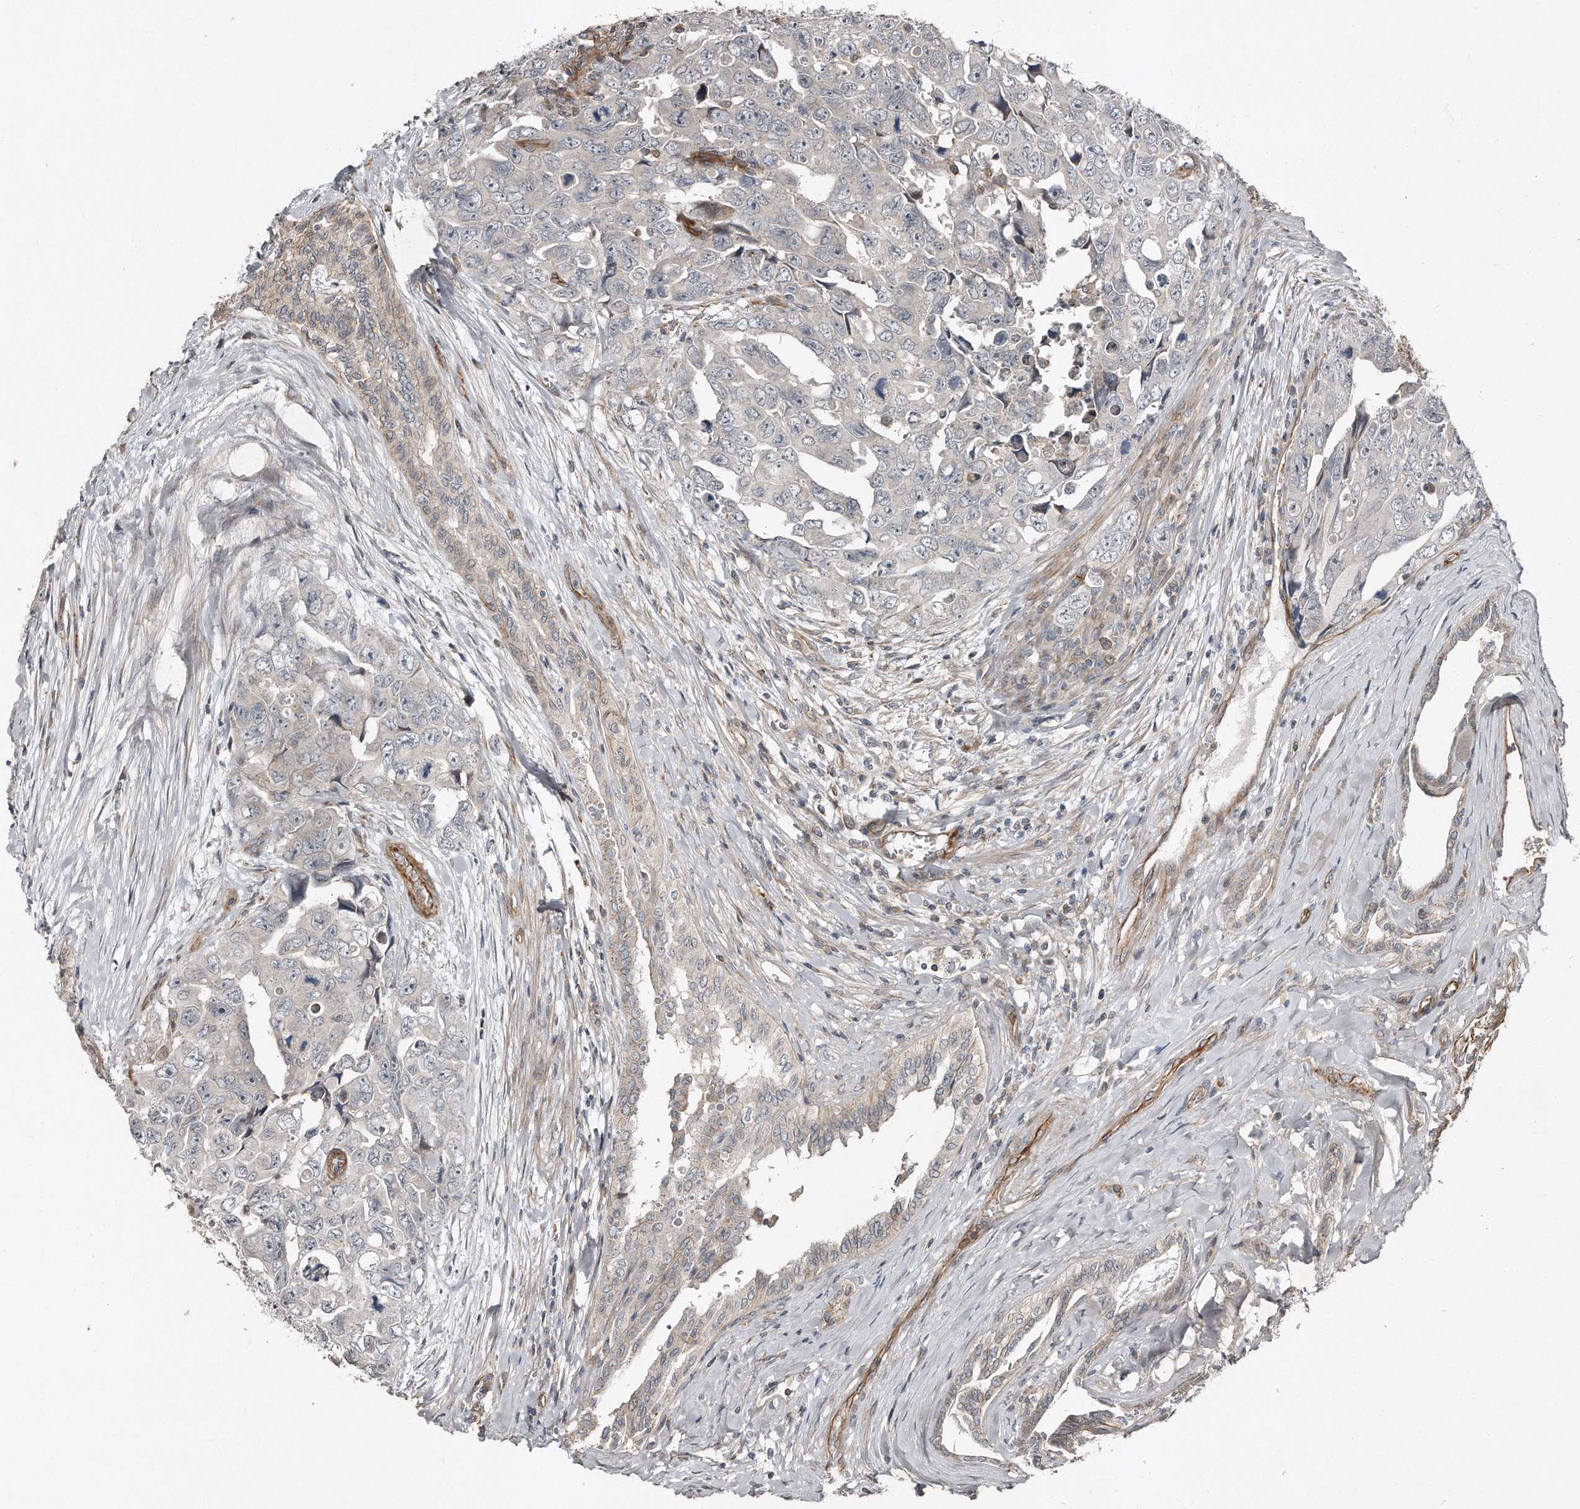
{"staining": {"intensity": "negative", "quantity": "none", "location": "none"}, "tissue": "testis cancer", "cell_type": "Tumor cells", "image_type": "cancer", "snomed": [{"axis": "morphology", "description": "Carcinoma, Embryonal, NOS"}, {"axis": "topography", "description": "Testis"}], "caption": "IHC of testis cancer demonstrates no staining in tumor cells.", "gene": "SNAP47", "patient": {"sex": "male", "age": 28}}